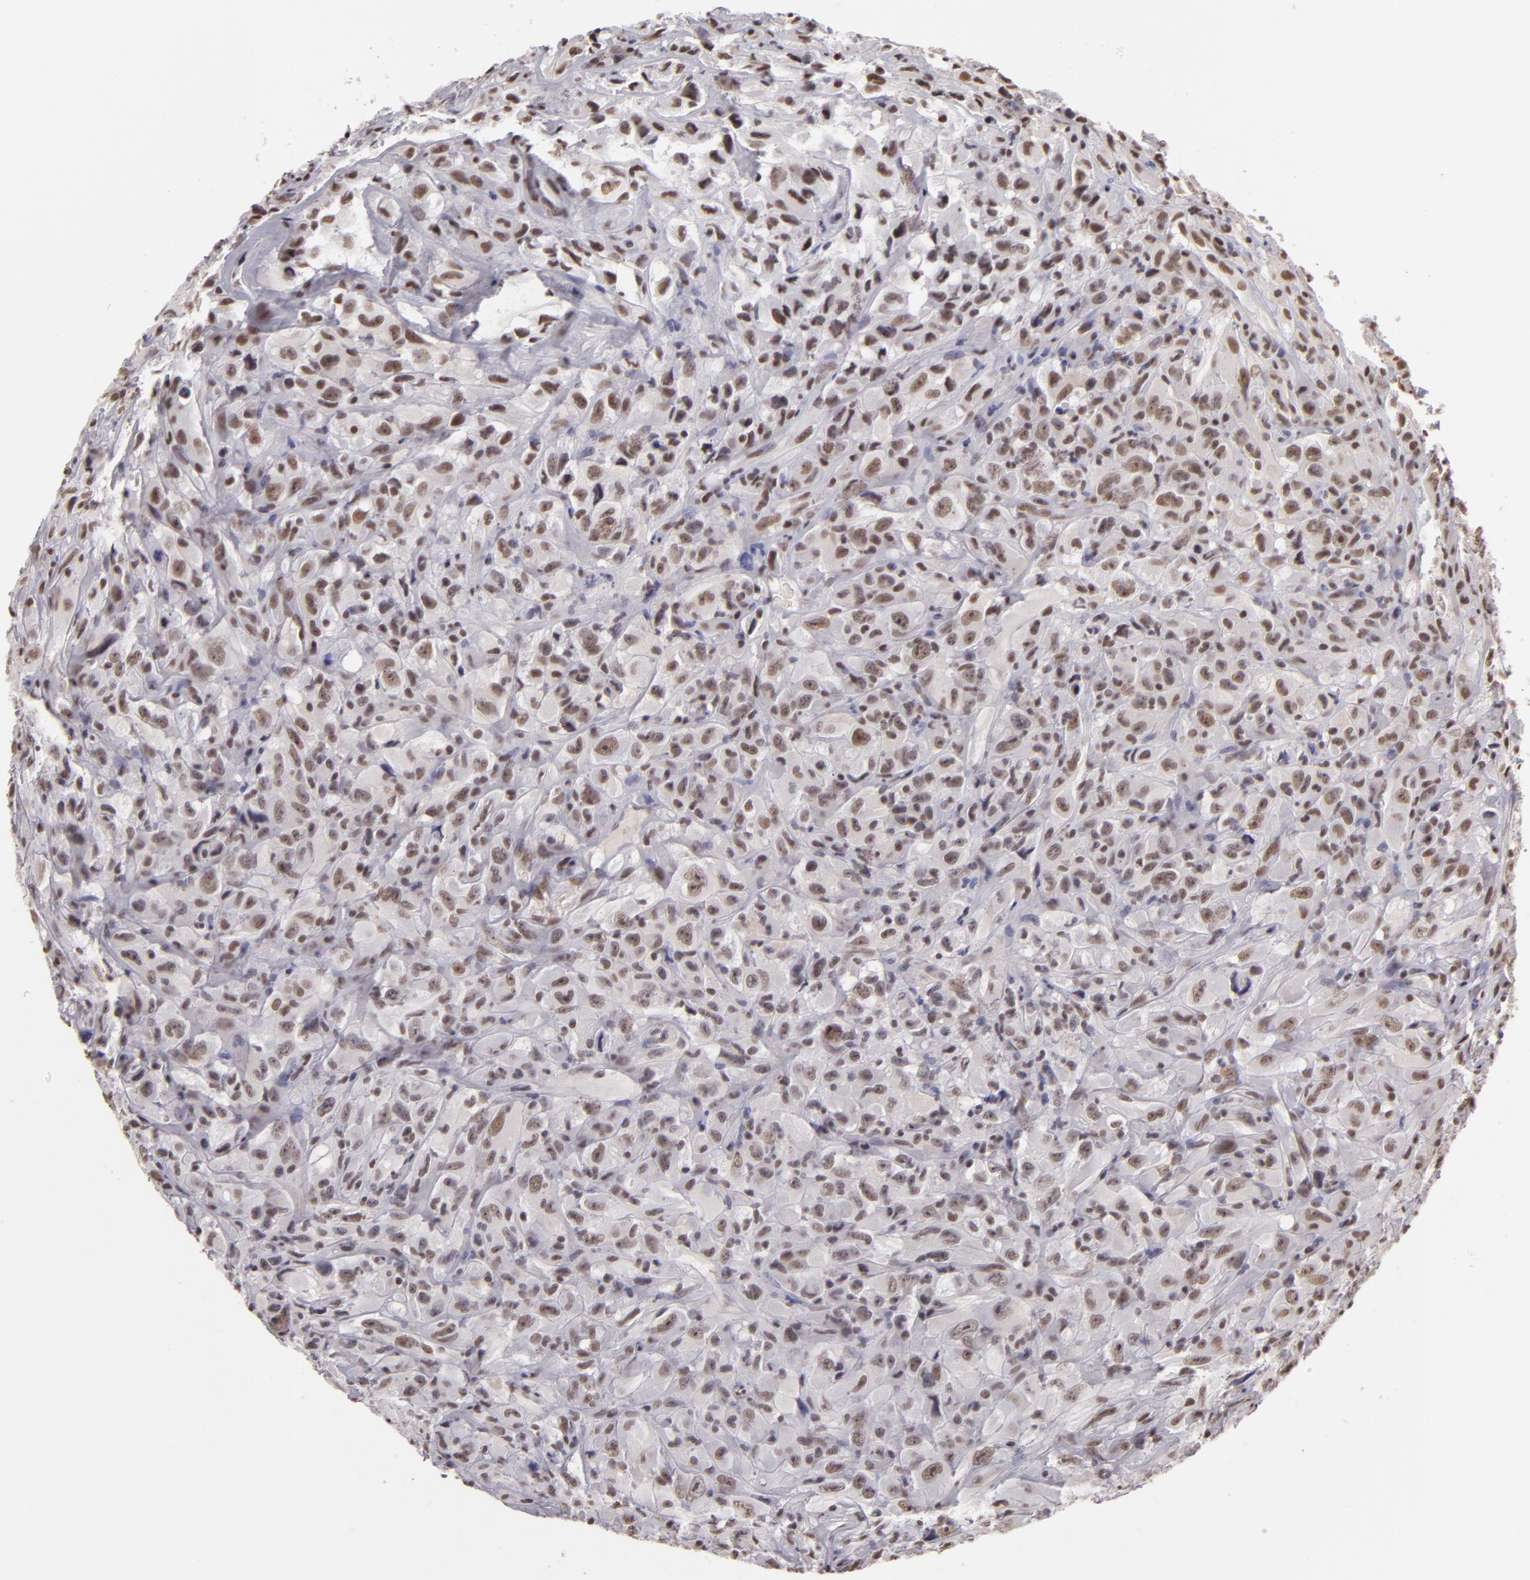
{"staining": {"intensity": "moderate", "quantity": "25%-75%", "location": "nuclear"}, "tissue": "glioma", "cell_type": "Tumor cells", "image_type": "cancer", "snomed": [{"axis": "morphology", "description": "Glioma, malignant, High grade"}, {"axis": "topography", "description": "Brain"}], "caption": "An immunohistochemistry (IHC) photomicrograph of tumor tissue is shown. Protein staining in brown labels moderate nuclear positivity in malignant glioma (high-grade) within tumor cells.", "gene": "INTS6", "patient": {"sex": "male", "age": 48}}